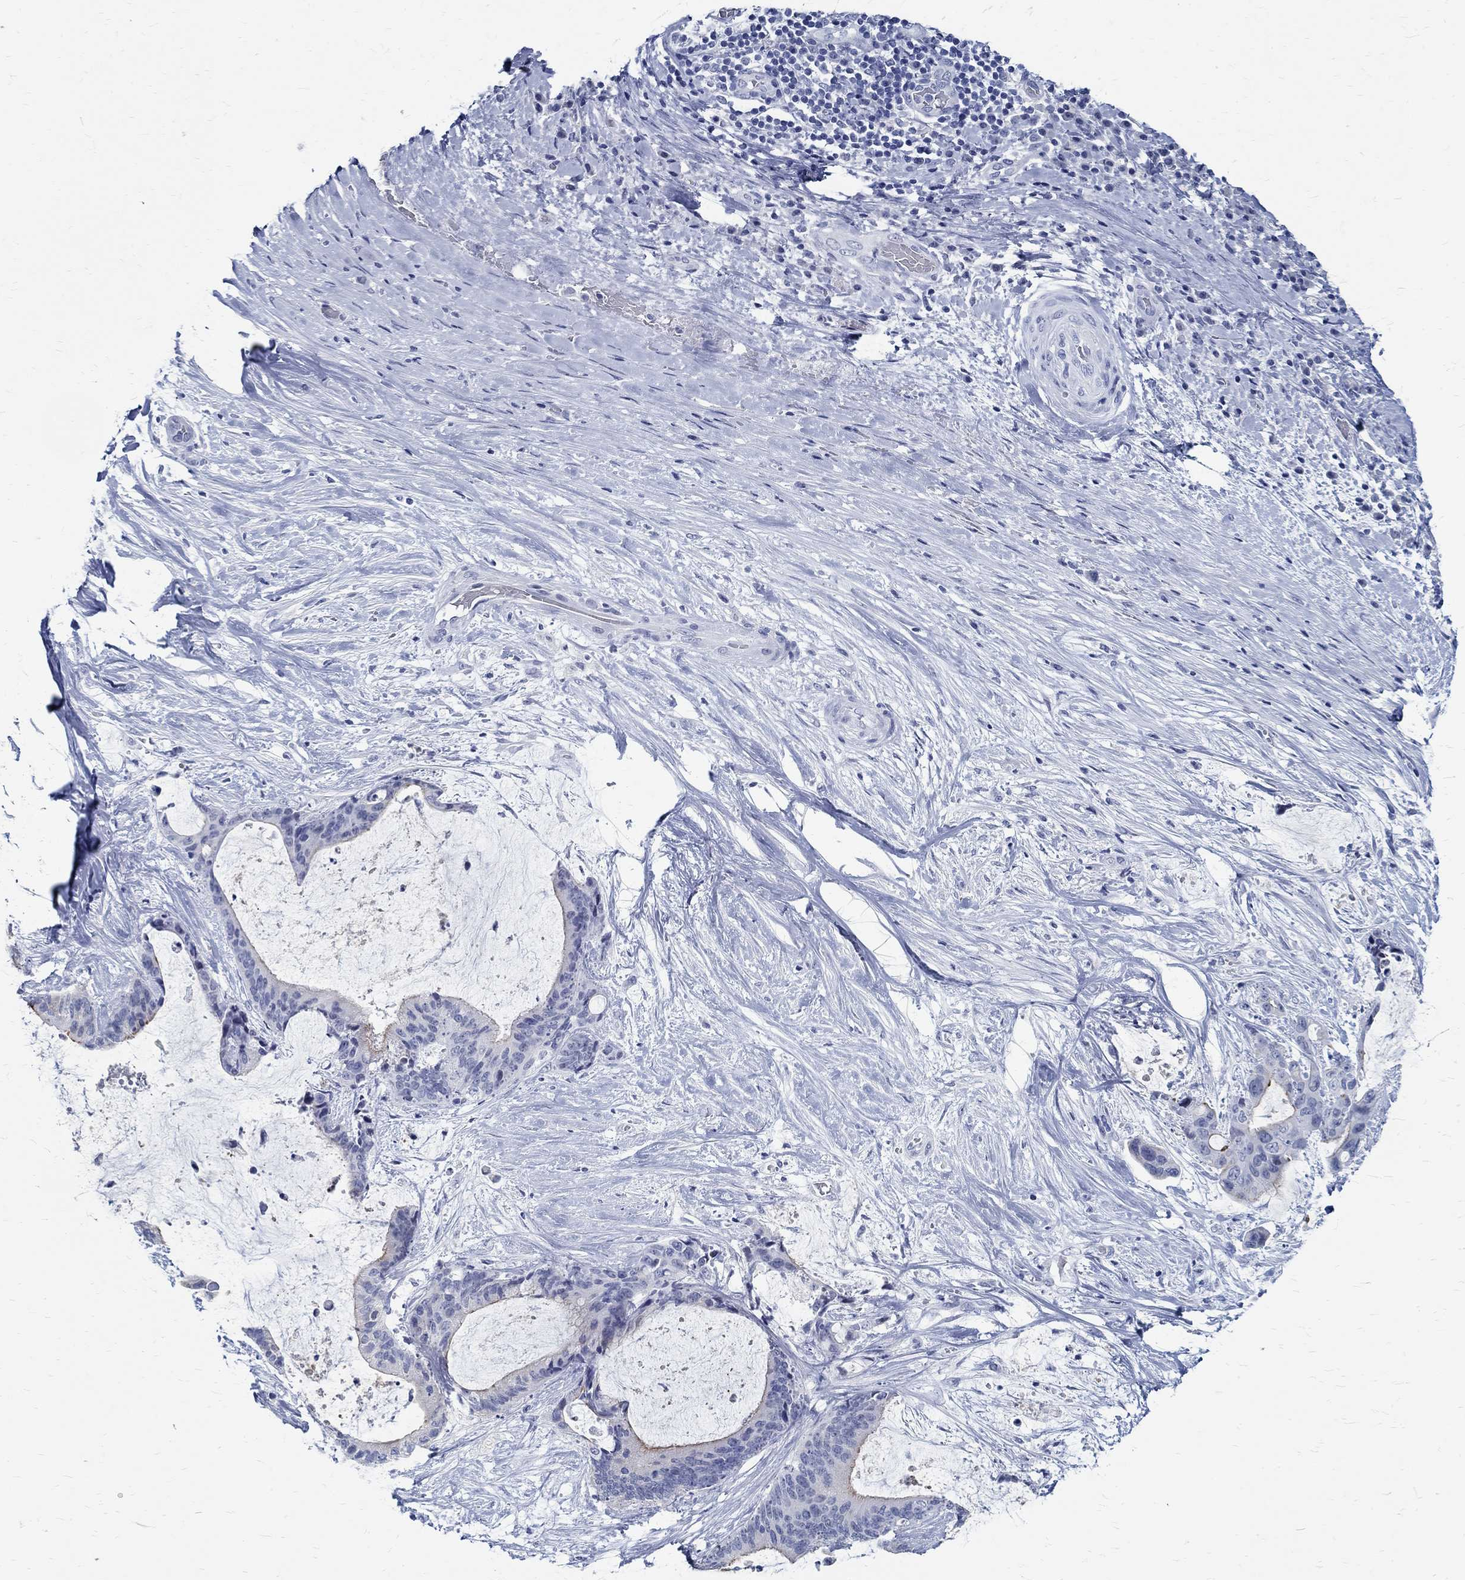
{"staining": {"intensity": "moderate", "quantity": "<25%", "location": "cytoplasmic/membranous"}, "tissue": "liver cancer", "cell_type": "Tumor cells", "image_type": "cancer", "snomed": [{"axis": "morphology", "description": "Cholangiocarcinoma"}, {"axis": "topography", "description": "Liver"}], "caption": "DAB (3,3'-diaminobenzidine) immunohistochemical staining of cholangiocarcinoma (liver) exhibits moderate cytoplasmic/membranous protein positivity in about <25% of tumor cells.", "gene": "BSPRY", "patient": {"sex": "female", "age": 73}}